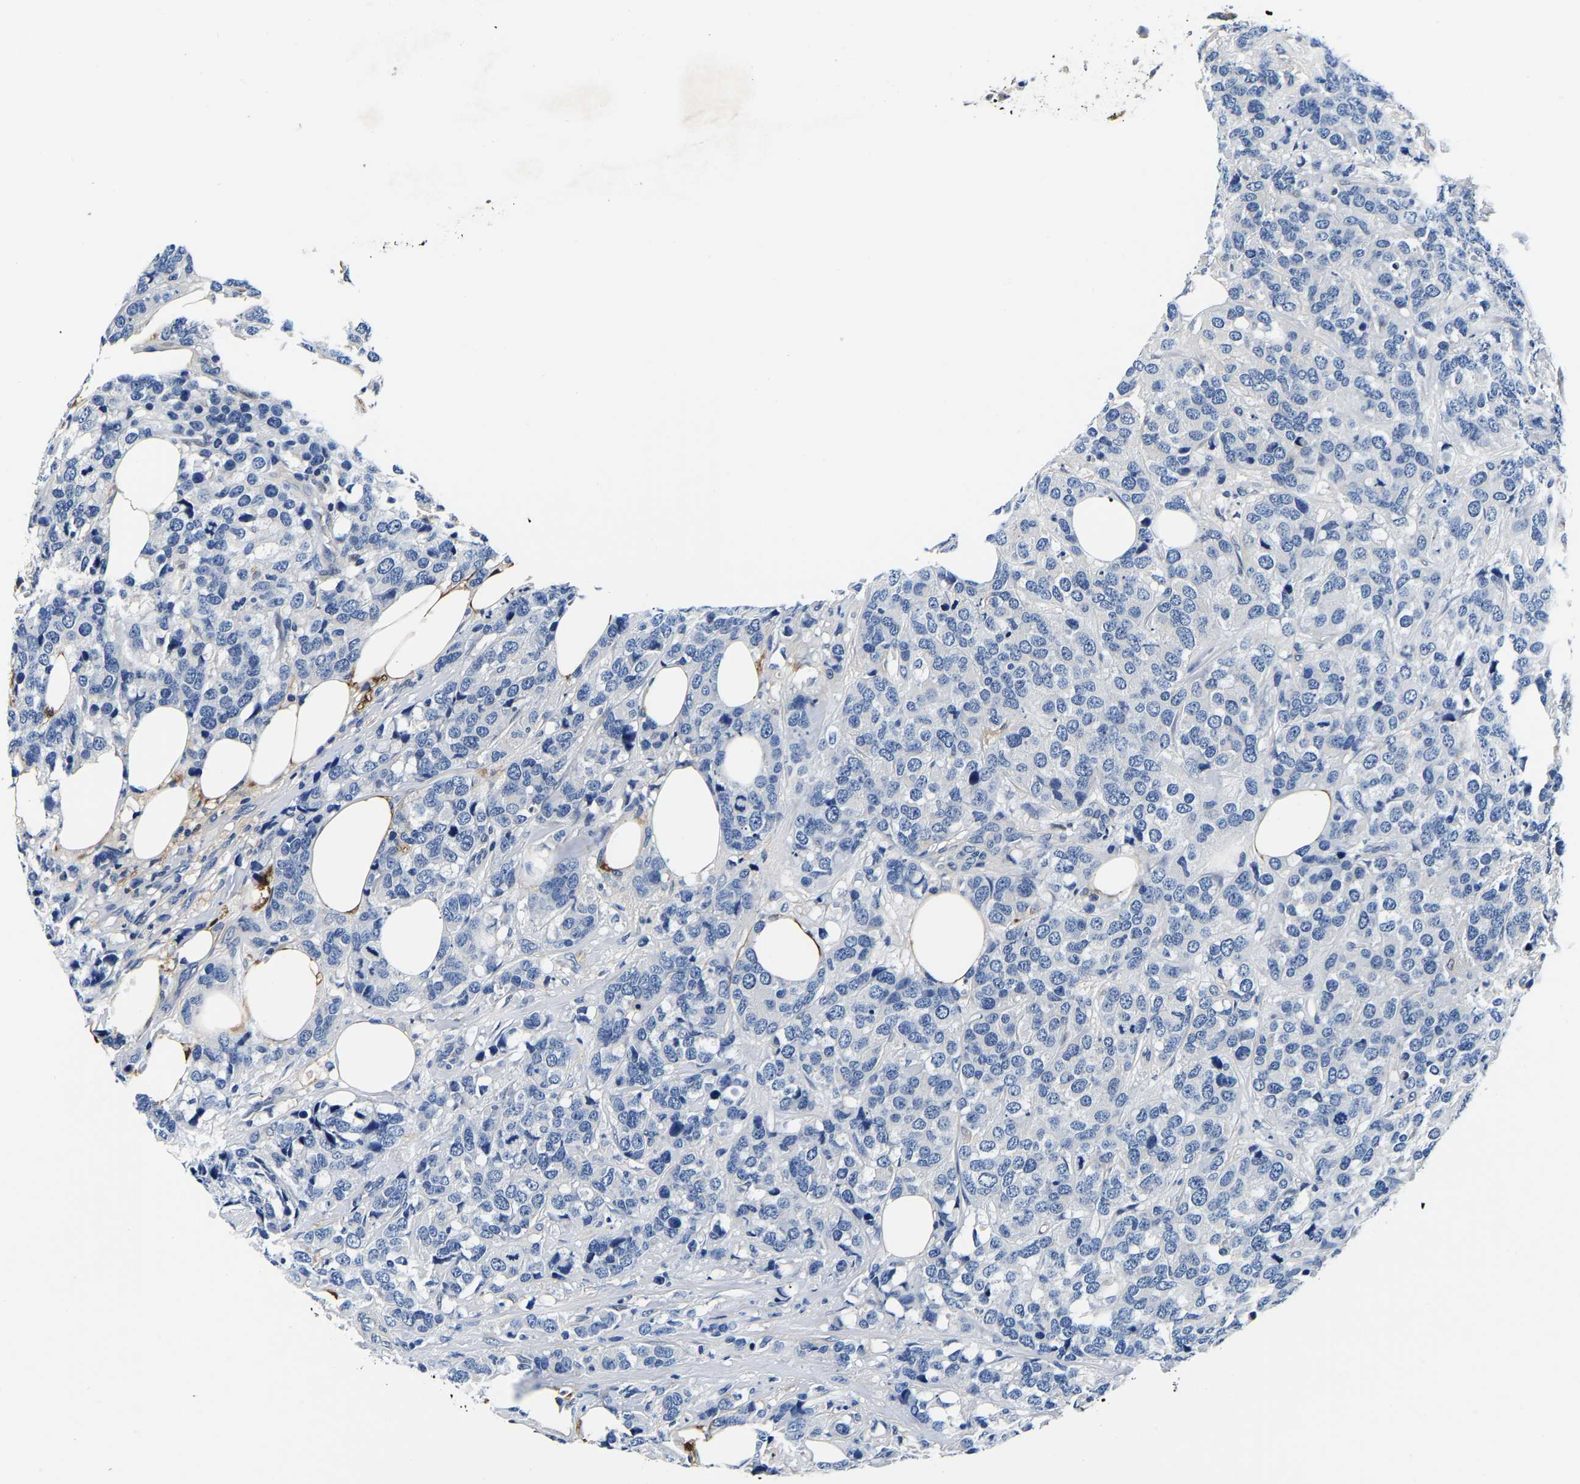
{"staining": {"intensity": "negative", "quantity": "none", "location": "none"}, "tissue": "breast cancer", "cell_type": "Tumor cells", "image_type": "cancer", "snomed": [{"axis": "morphology", "description": "Lobular carcinoma"}, {"axis": "topography", "description": "Breast"}], "caption": "Immunohistochemical staining of breast lobular carcinoma reveals no significant staining in tumor cells. (DAB (3,3'-diaminobenzidine) IHC visualized using brightfield microscopy, high magnification).", "gene": "ACO1", "patient": {"sex": "female", "age": 59}}